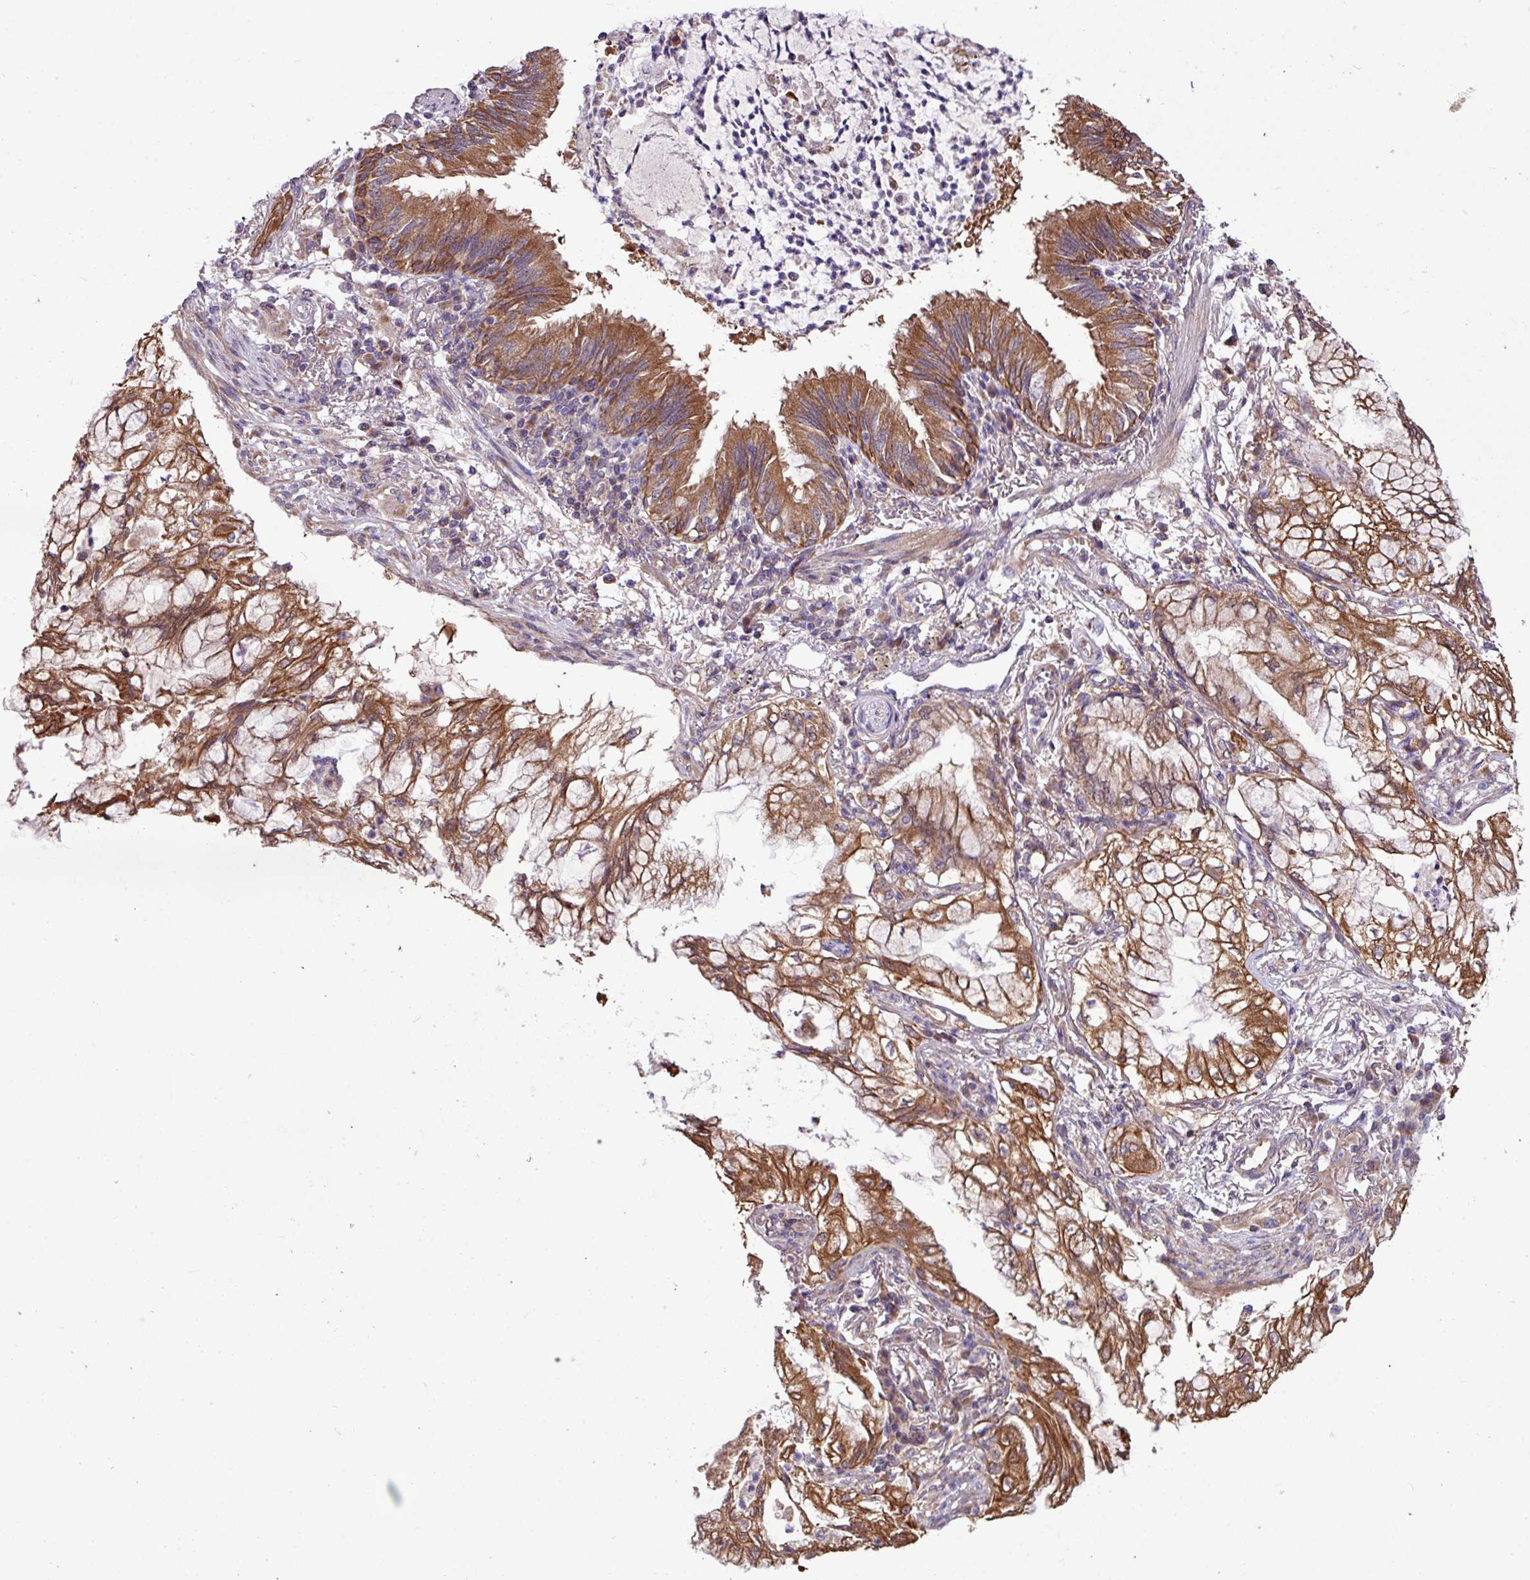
{"staining": {"intensity": "strong", "quantity": ">75%", "location": "cytoplasmic/membranous"}, "tissue": "lung cancer", "cell_type": "Tumor cells", "image_type": "cancer", "snomed": [{"axis": "morphology", "description": "Adenocarcinoma, NOS"}, {"axis": "topography", "description": "Lung"}], "caption": "The micrograph displays immunohistochemical staining of lung adenocarcinoma. There is strong cytoplasmic/membranous staining is seen in approximately >75% of tumor cells.", "gene": "TIMM10B", "patient": {"sex": "female", "age": 70}}